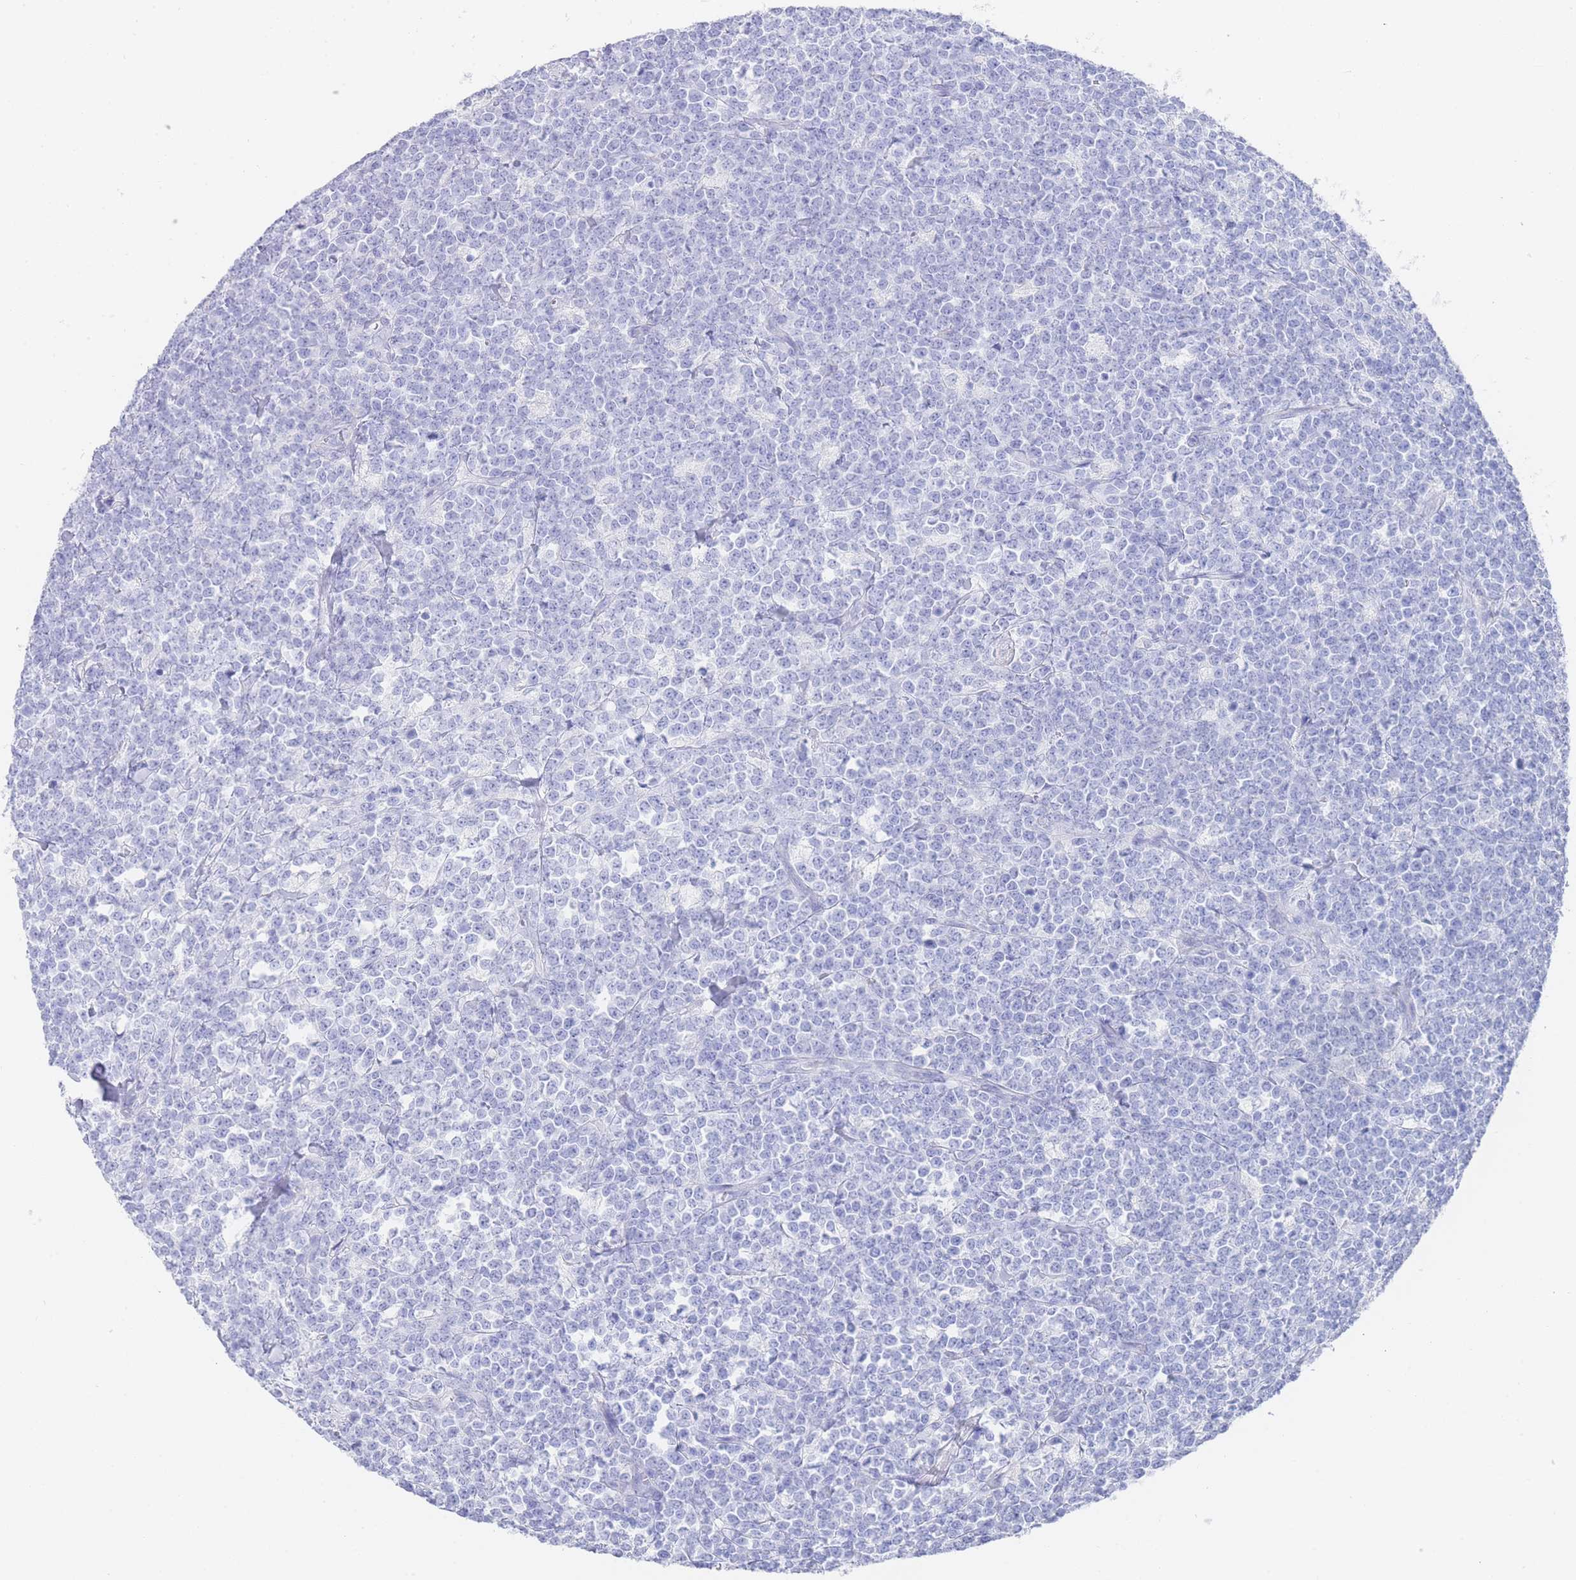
{"staining": {"intensity": "negative", "quantity": "none", "location": "none"}, "tissue": "lymphoma", "cell_type": "Tumor cells", "image_type": "cancer", "snomed": [{"axis": "morphology", "description": "Malignant lymphoma, non-Hodgkin's type, High grade"}, {"axis": "topography", "description": "Small intestine"}, {"axis": "topography", "description": "Colon"}], "caption": "Image shows no significant protein positivity in tumor cells of lymphoma.", "gene": "LRRC37A", "patient": {"sex": "male", "age": 8}}